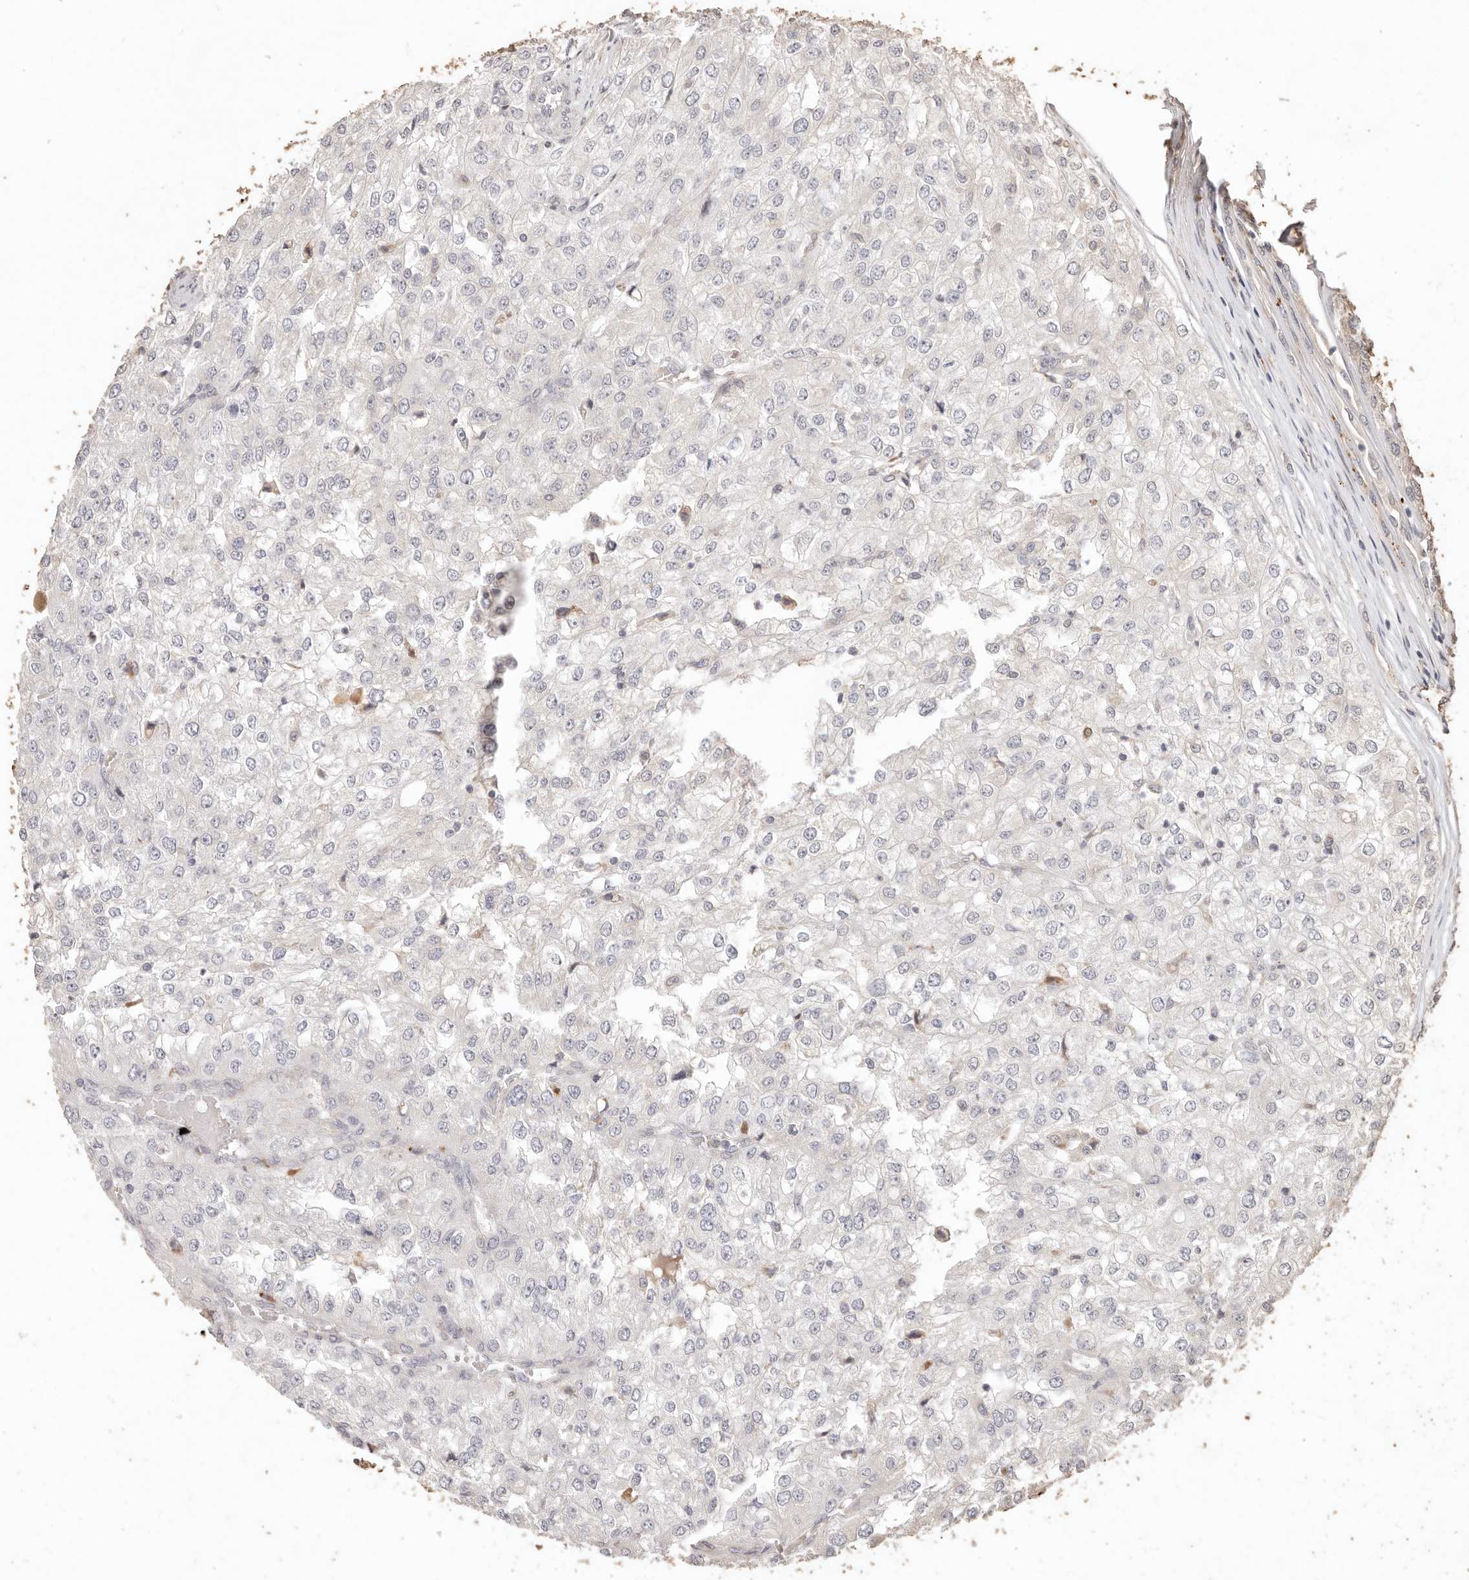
{"staining": {"intensity": "negative", "quantity": "none", "location": "none"}, "tissue": "renal cancer", "cell_type": "Tumor cells", "image_type": "cancer", "snomed": [{"axis": "morphology", "description": "Adenocarcinoma, NOS"}, {"axis": "topography", "description": "Kidney"}], "caption": "Immunohistochemical staining of renal cancer shows no significant positivity in tumor cells.", "gene": "KIF9", "patient": {"sex": "female", "age": 54}}